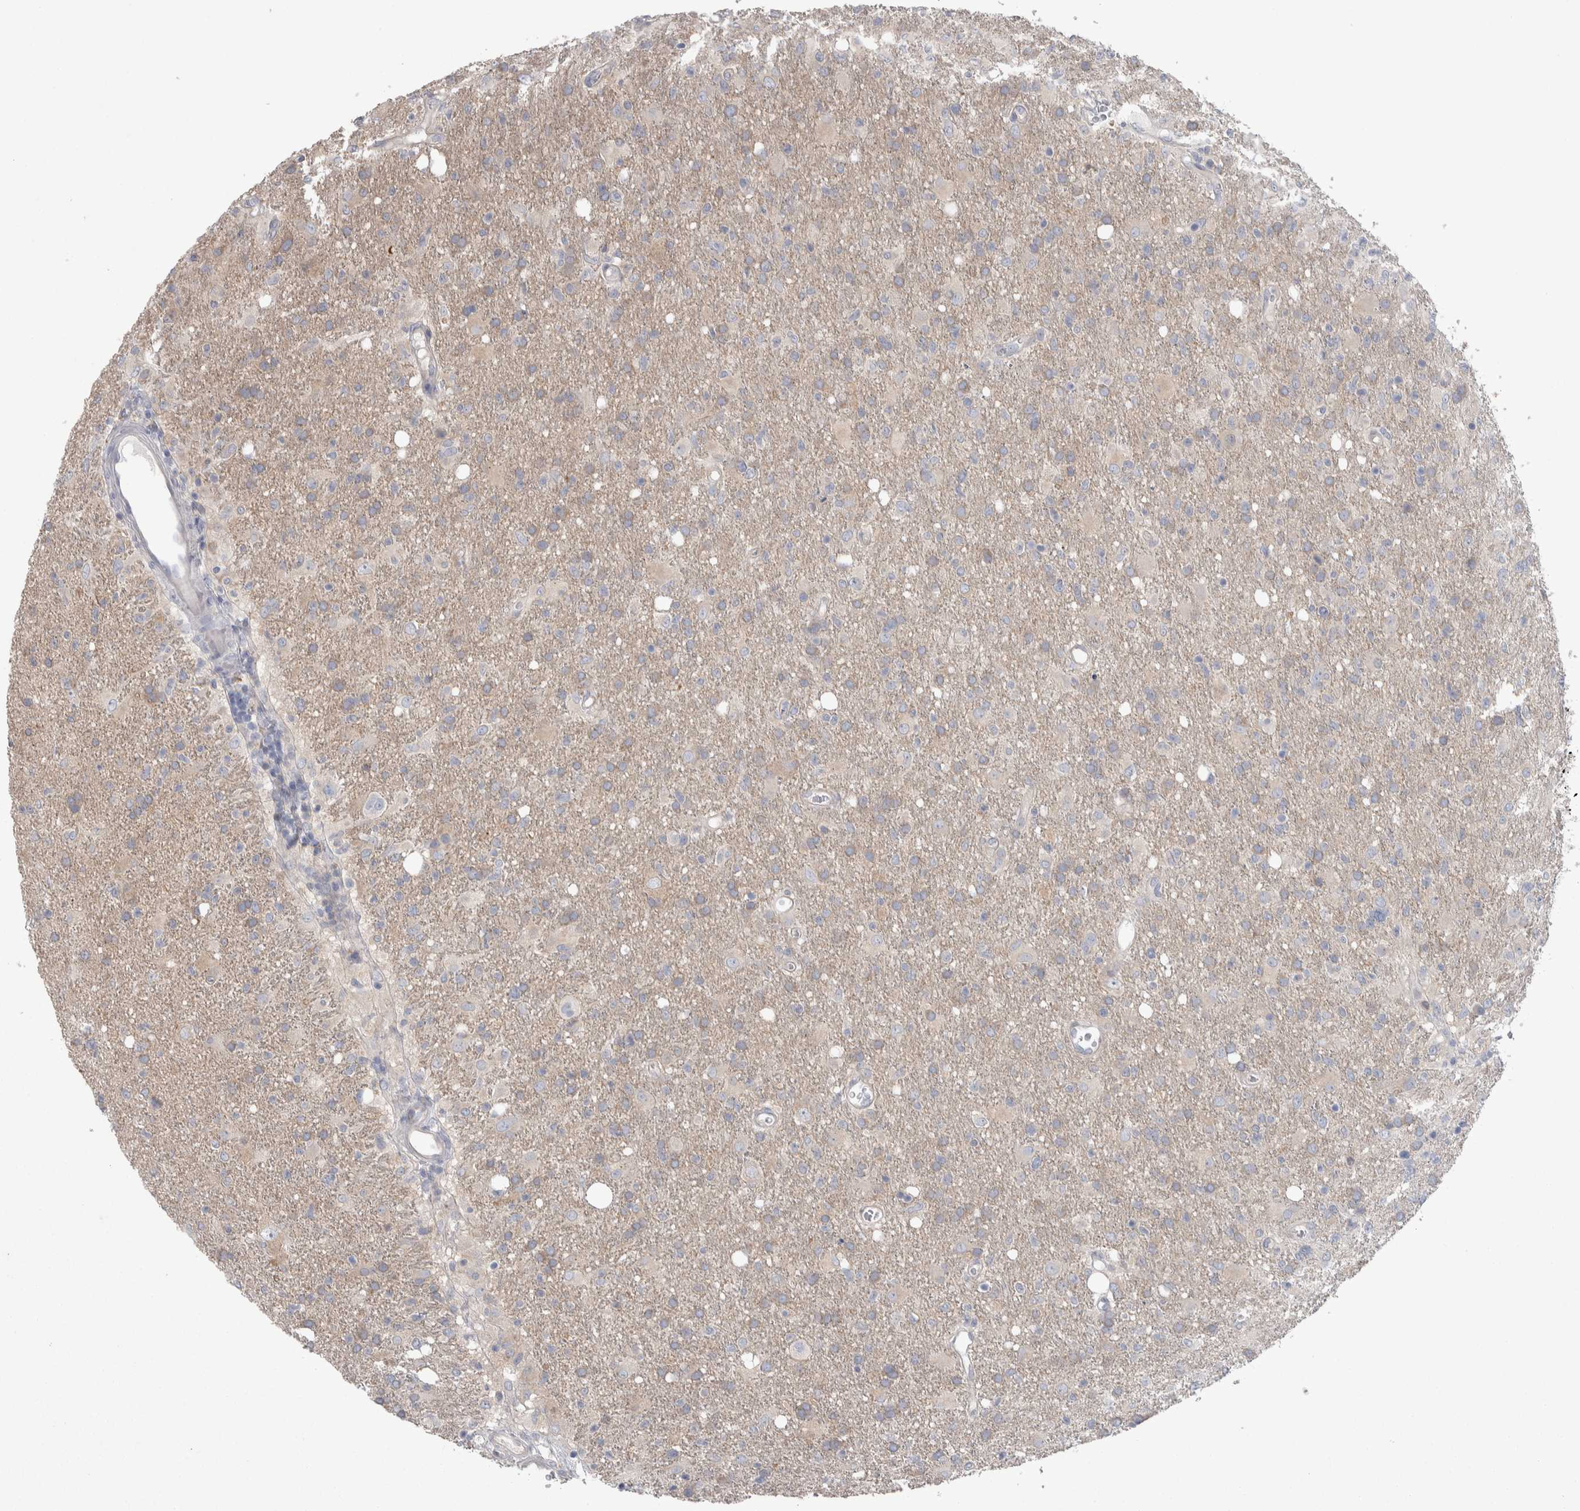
{"staining": {"intensity": "weak", "quantity": ">75%", "location": "cytoplasmic/membranous"}, "tissue": "glioma", "cell_type": "Tumor cells", "image_type": "cancer", "snomed": [{"axis": "morphology", "description": "Glioma, malignant, High grade"}, {"axis": "topography", "description": "Brain"}], "caption": "Human malignant glioma (high-grade) stained with a protein marker displays weak staining in tumor cells.", "gene": "GPHN", "patient": {"sex": "female", "age": 57}}